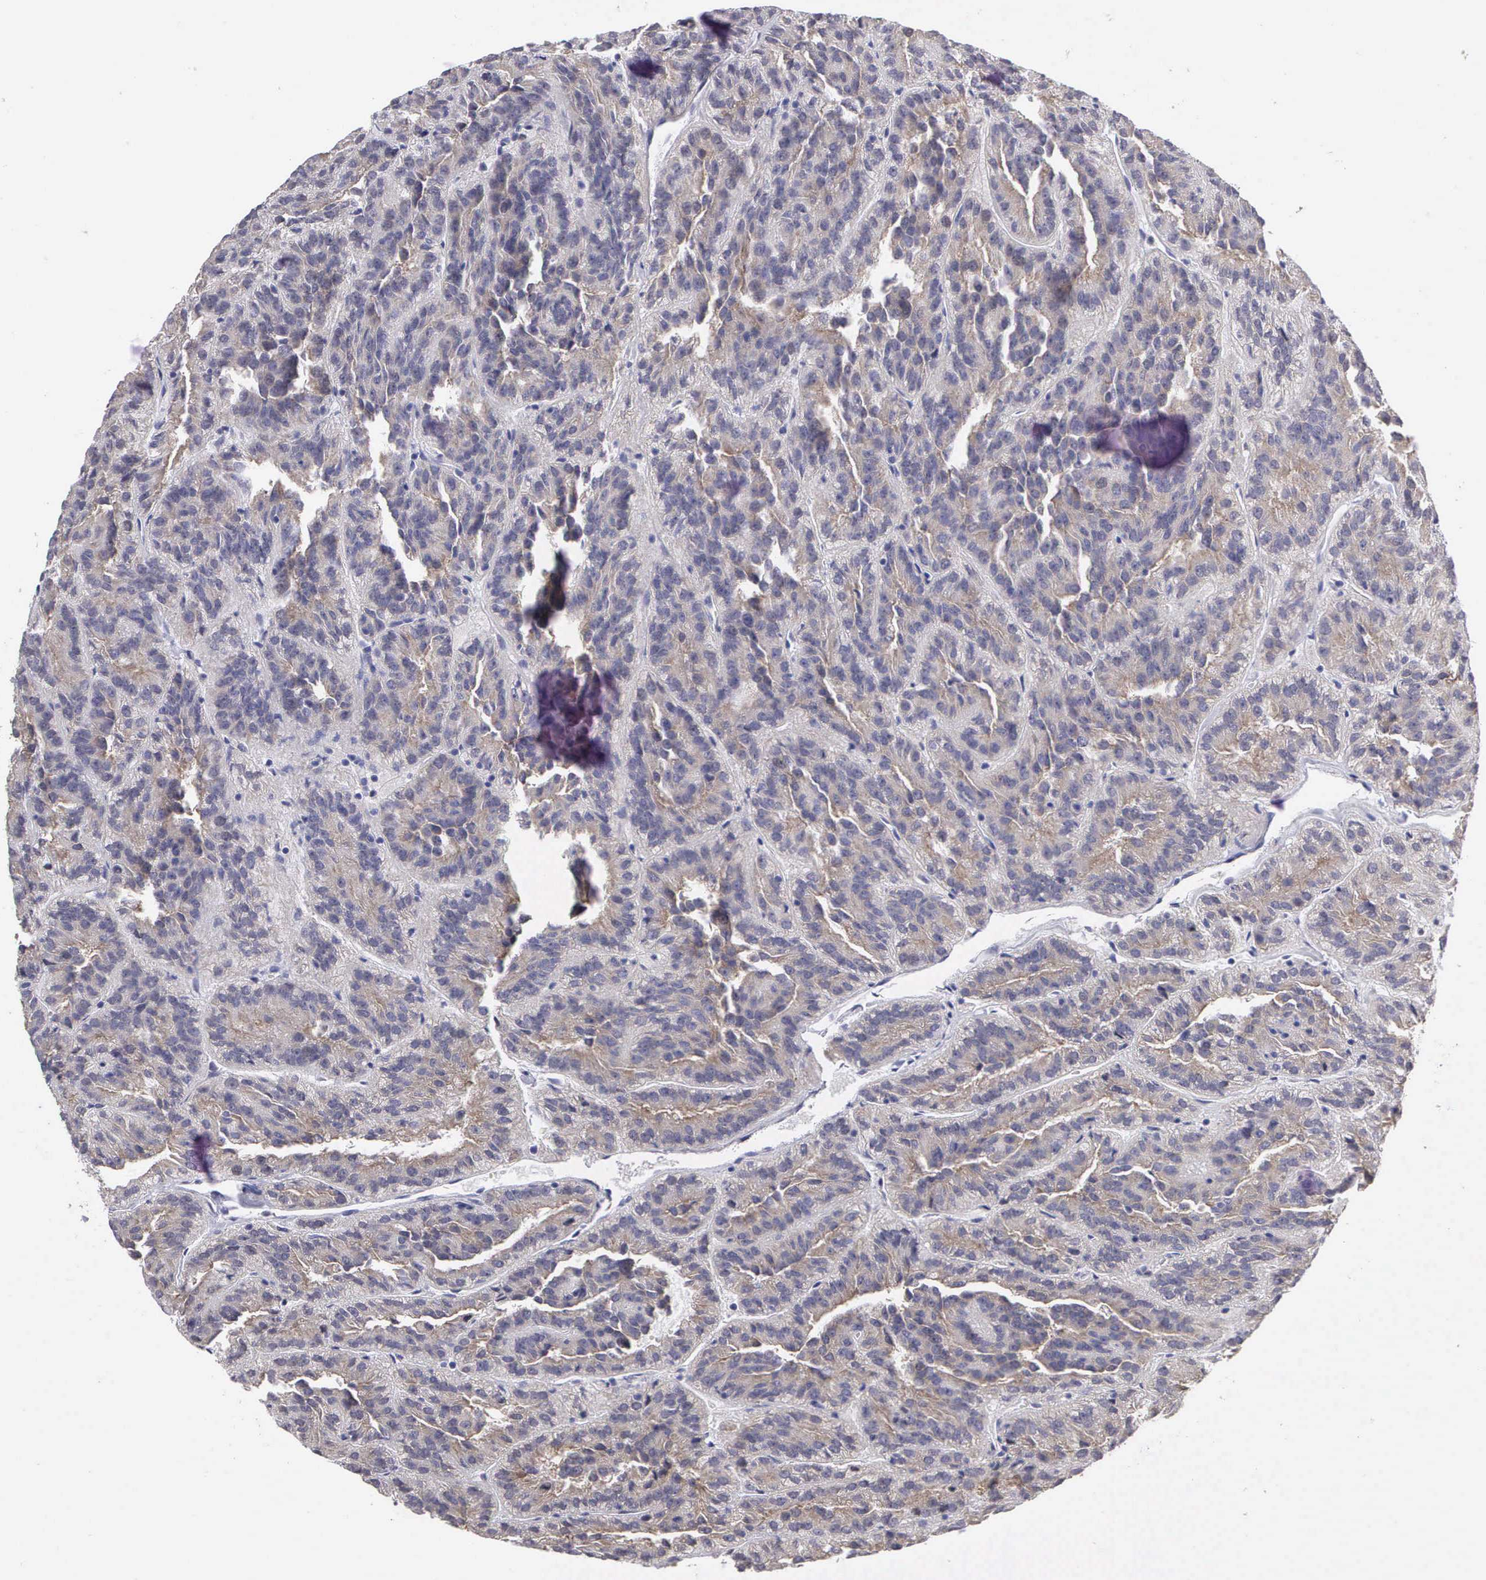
{"staining": {"intensity": "negative", "quantity": "none", "location": "none"}, "tissue": "renal cancer", "cell_type": "Tumor cells", "image_type": "cancer", "snomed": [{"axis": "morphology", "description": "Adenocarcinoma, NOS"}, {"axis": "topography", "description": "Kidney"}], "caption": "Immunohistochemistry image of neoplastic tissue: human renal adenocarcinoma stained with DAB reveals no significant protein staining in tumor cells. The staining was performed using DAB (3,3'-diaminobenzidine) to visualize the protein expression in brown, while the nuclei were stained in blue with hematoxylin (Magnification: 20x).", "gene": "GRIPAP1", "patient": {"sex": "male", "age": 46}}